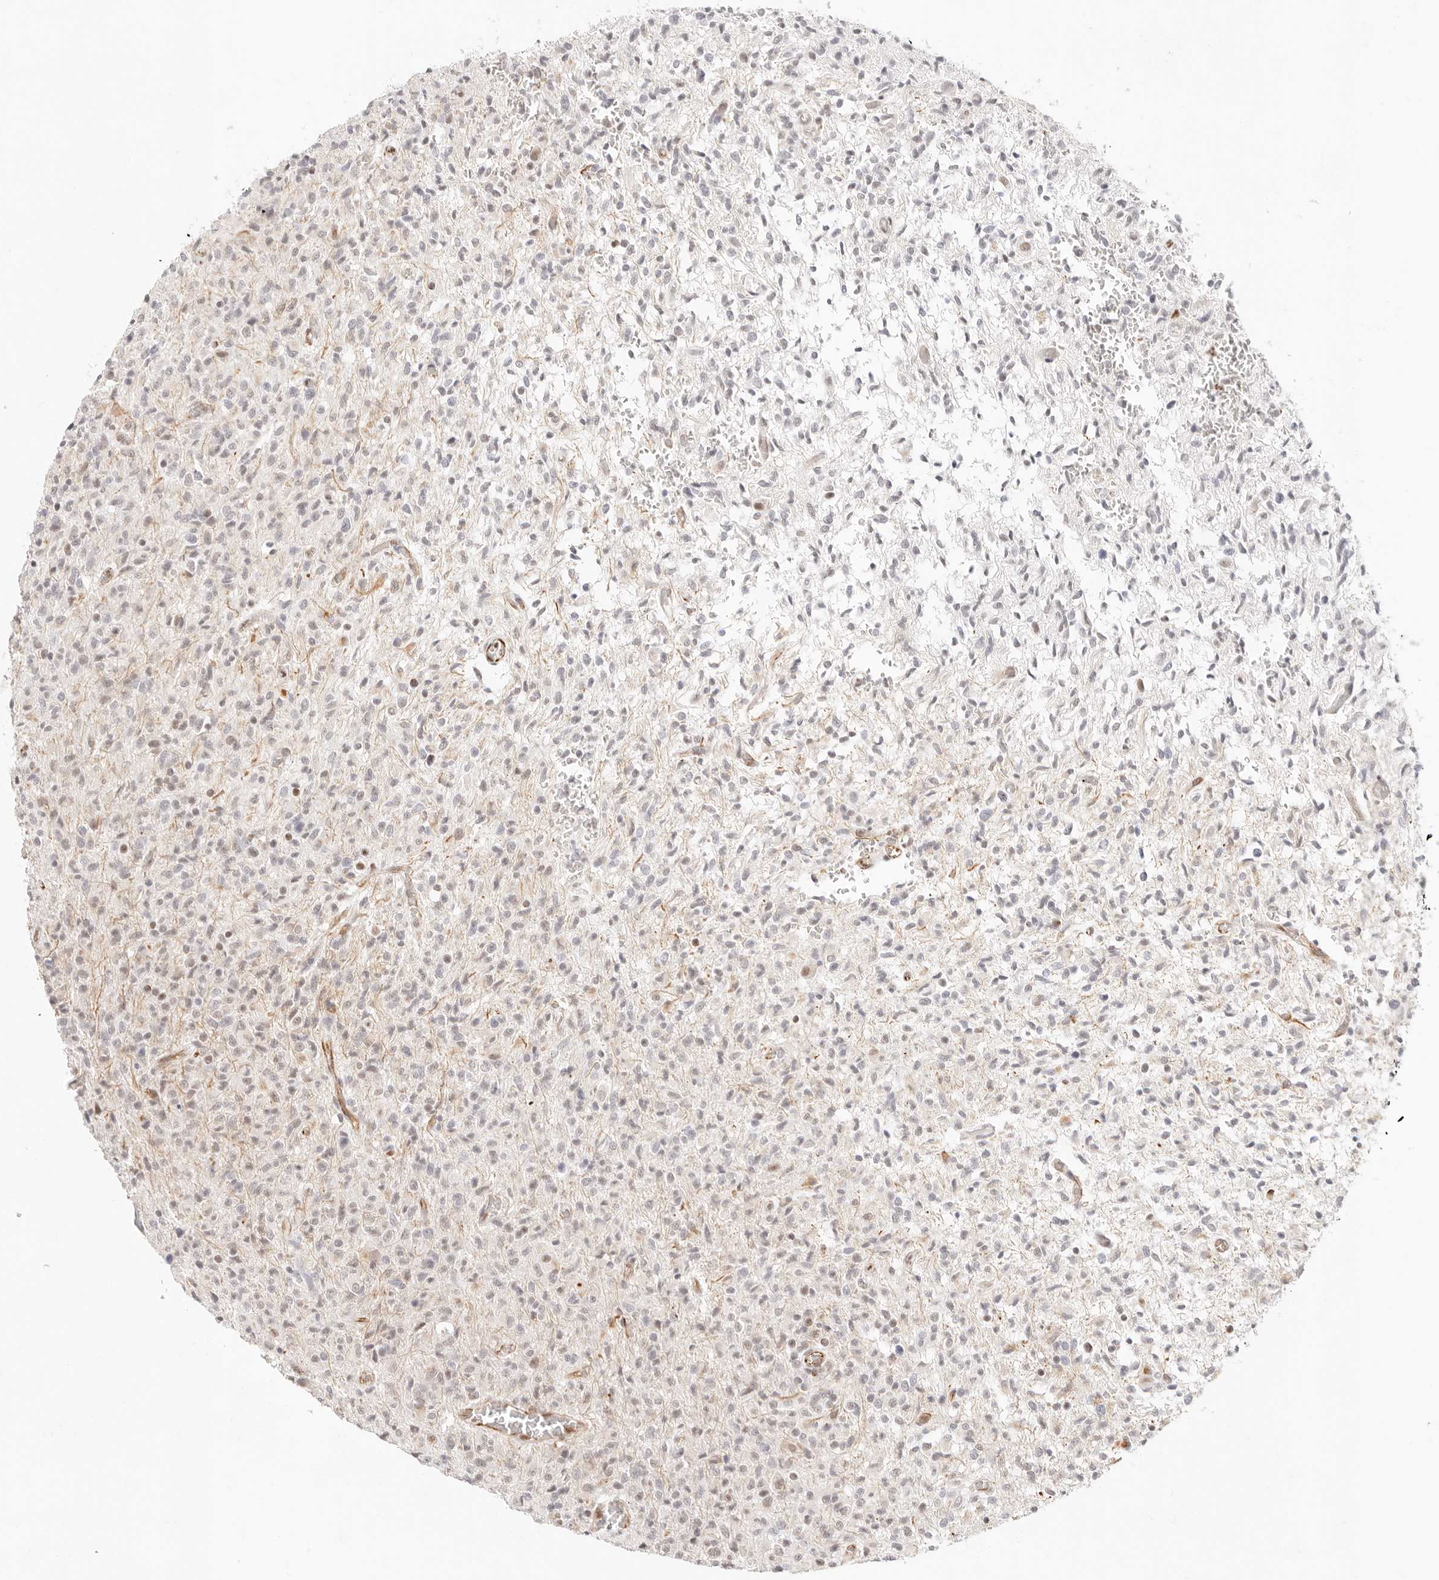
{"staining": {"intensity": "weak", "quantity": "<25%", "location": "nuclear"}, "tissue": "glioma", "cell_type": "Tumor cells", "image_type": "cancer", "snomed": [{"axis": "morphology", "description": "Glioma, malignant, High grade"}, {"axis": "topography", "description": "Brain"}], "caption": "Human glioma stained for a protein using immunohistochemistry demonstrates no positivity in tumor cells.", "gene": "ZC3H11A", "patient": {"sex": "female", "age": 57}}